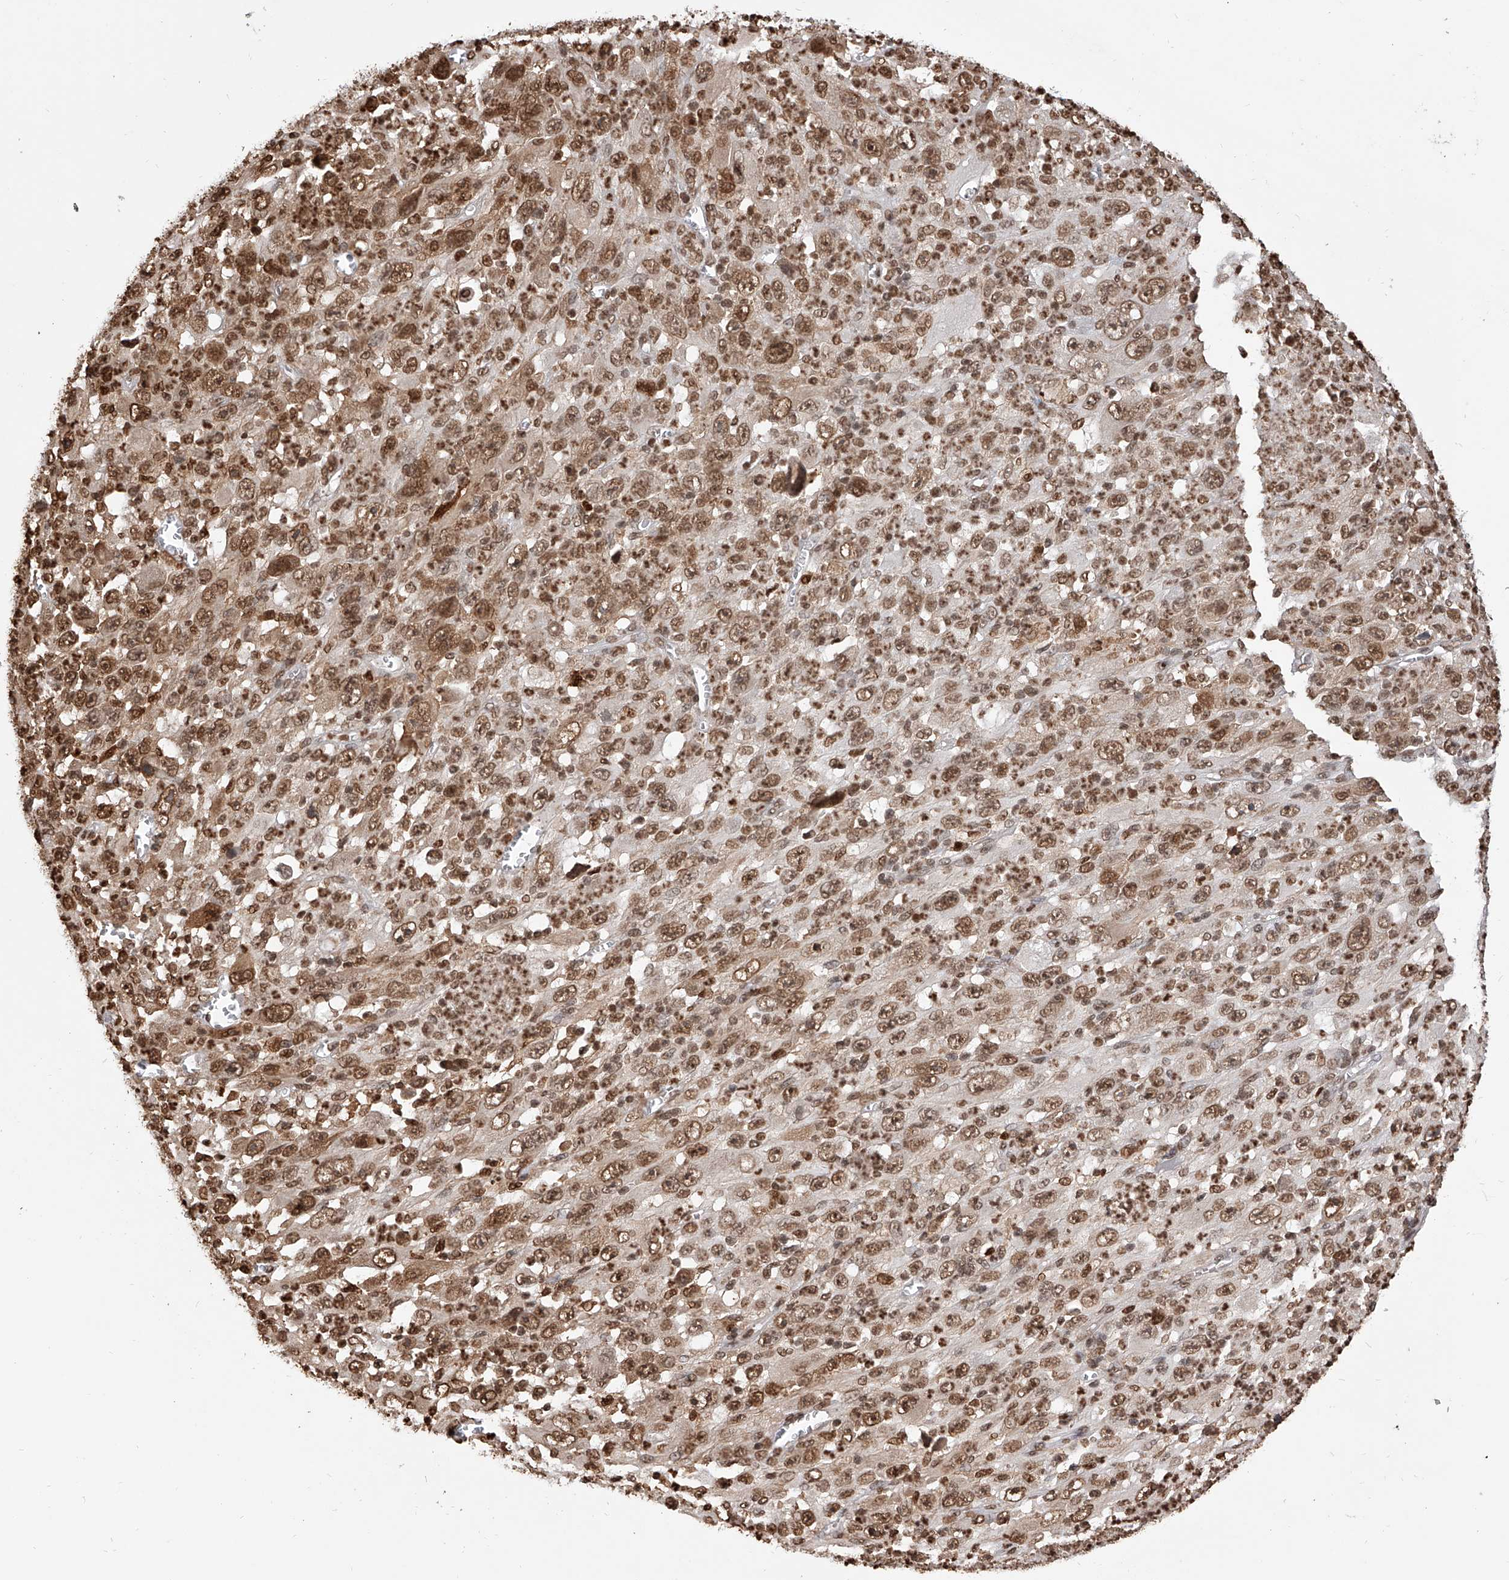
{"staining": {"intensity": "moderate", "quantity": ">75%", "location": "nuclear"}, "tissue": "melanoma", "cell_type": "Tumor cells", "image_type": "cancer", "snomed": [{"axis": "morphology", "description": "Malignant melanoma, Metastatic site"}, {"axis": "topography", "description": "Skin"}], "caption": "IHC micrograph of human melanoma stained for a protein (brown), which displays medium levels of moderate nuclear expression in about >75% of tumor cells.", "gene": "CFAP410", "patient": {"sex": "female", "age": 56}}